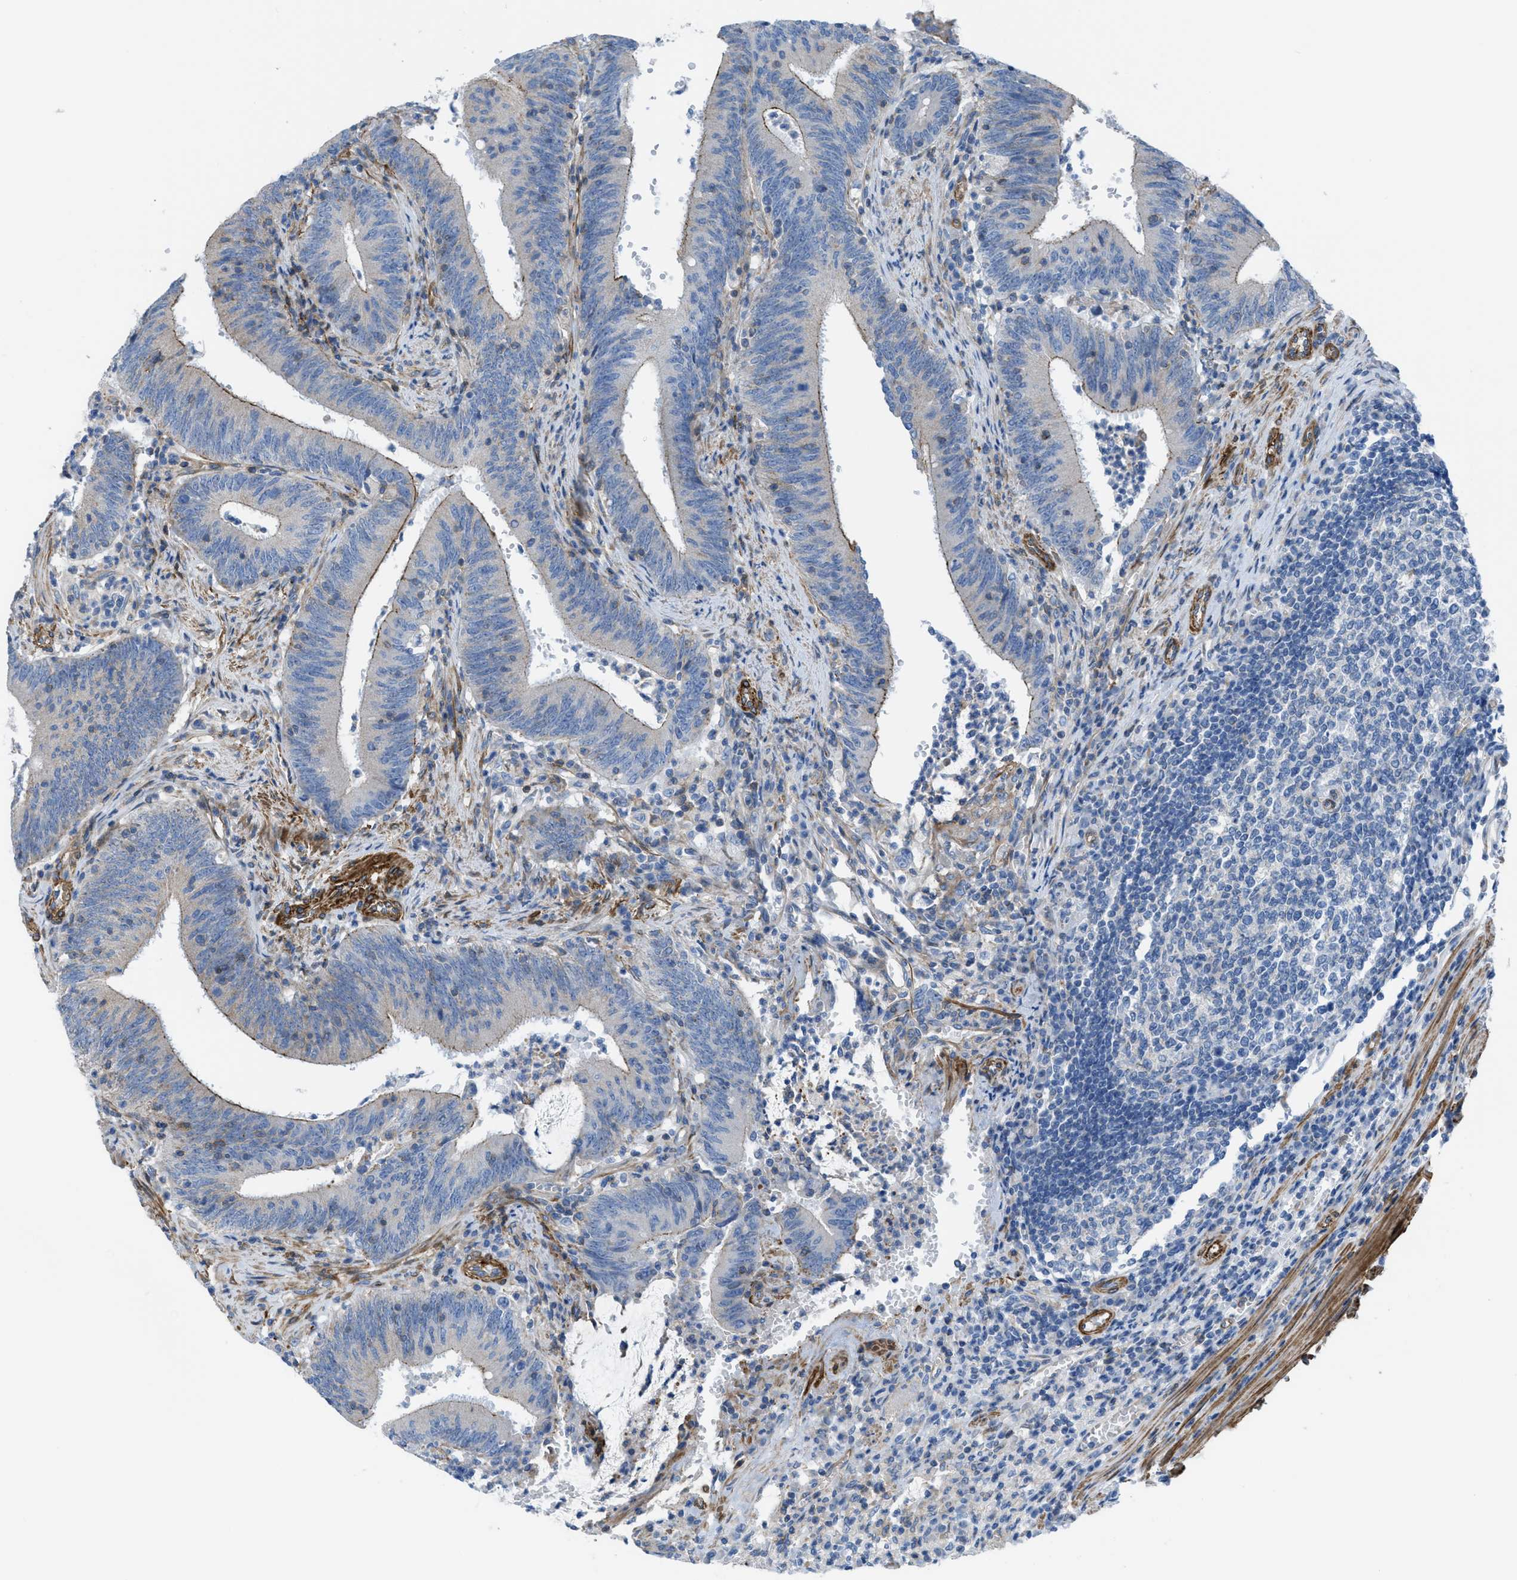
{"staining": {"intensity": "weak", "quantity": "<25%", "location": "cytoplasmic/membranous"}, "tissue": "colorectal cancer", "cell_type": "Tumor cells", "image_type": "cancer", "snomed": [{"axis": "morphology", "description": "Normal tissue, NOS"}, {"axis": "morphology", "description": "Adenocarcinoma, NOS"}, {"axis": "topography", "description": "Rectum"}], "caption": "This is an IHC micrograph of adenocarcinoma (colorectal). There is no staining in tumor cells.", "gene": "KCNH7", "patient": {"sex": "female", "age": 66}}